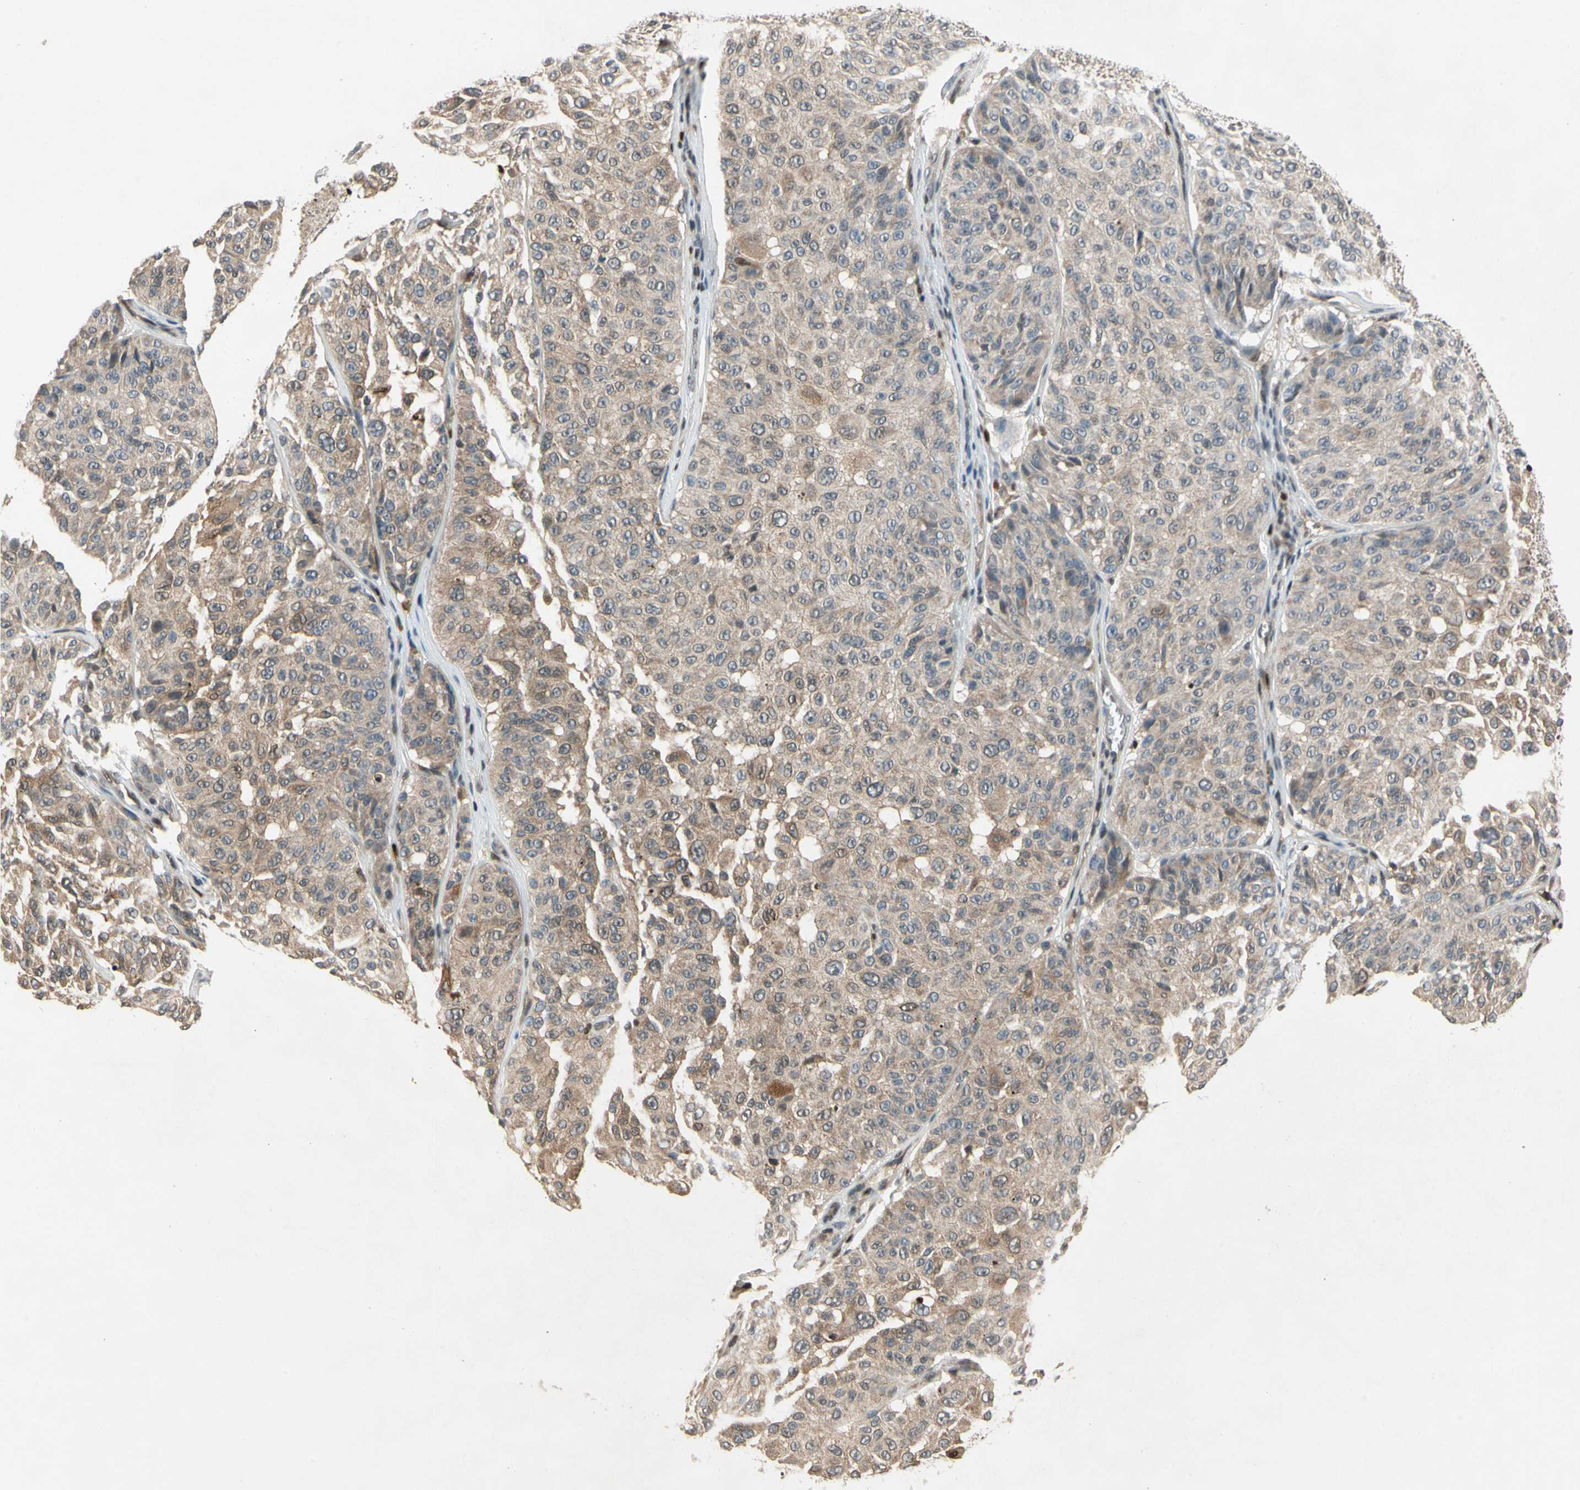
{"staining": {"intensity": "weak", "quantity": ">75%", "location": "cytoplasmic/membranous"}, "tissue": "melanoma", "cell_type": "Tumor cells", "image_type": "cancer", "snomed": [{"axis": "morphology", "description": "Malignant melanoma, NOS"}, {"axis": "topography", "description": "Skin"}], "caption": "Immunohistochemistry histopathology image of melanoma stained for a protein (brown), which shows low levels of weak cytoplasmic/membranous staining in approximately >75% of tumor cells.", "gene": "GSR", "patient": {"sex": "female", "age": 46}}